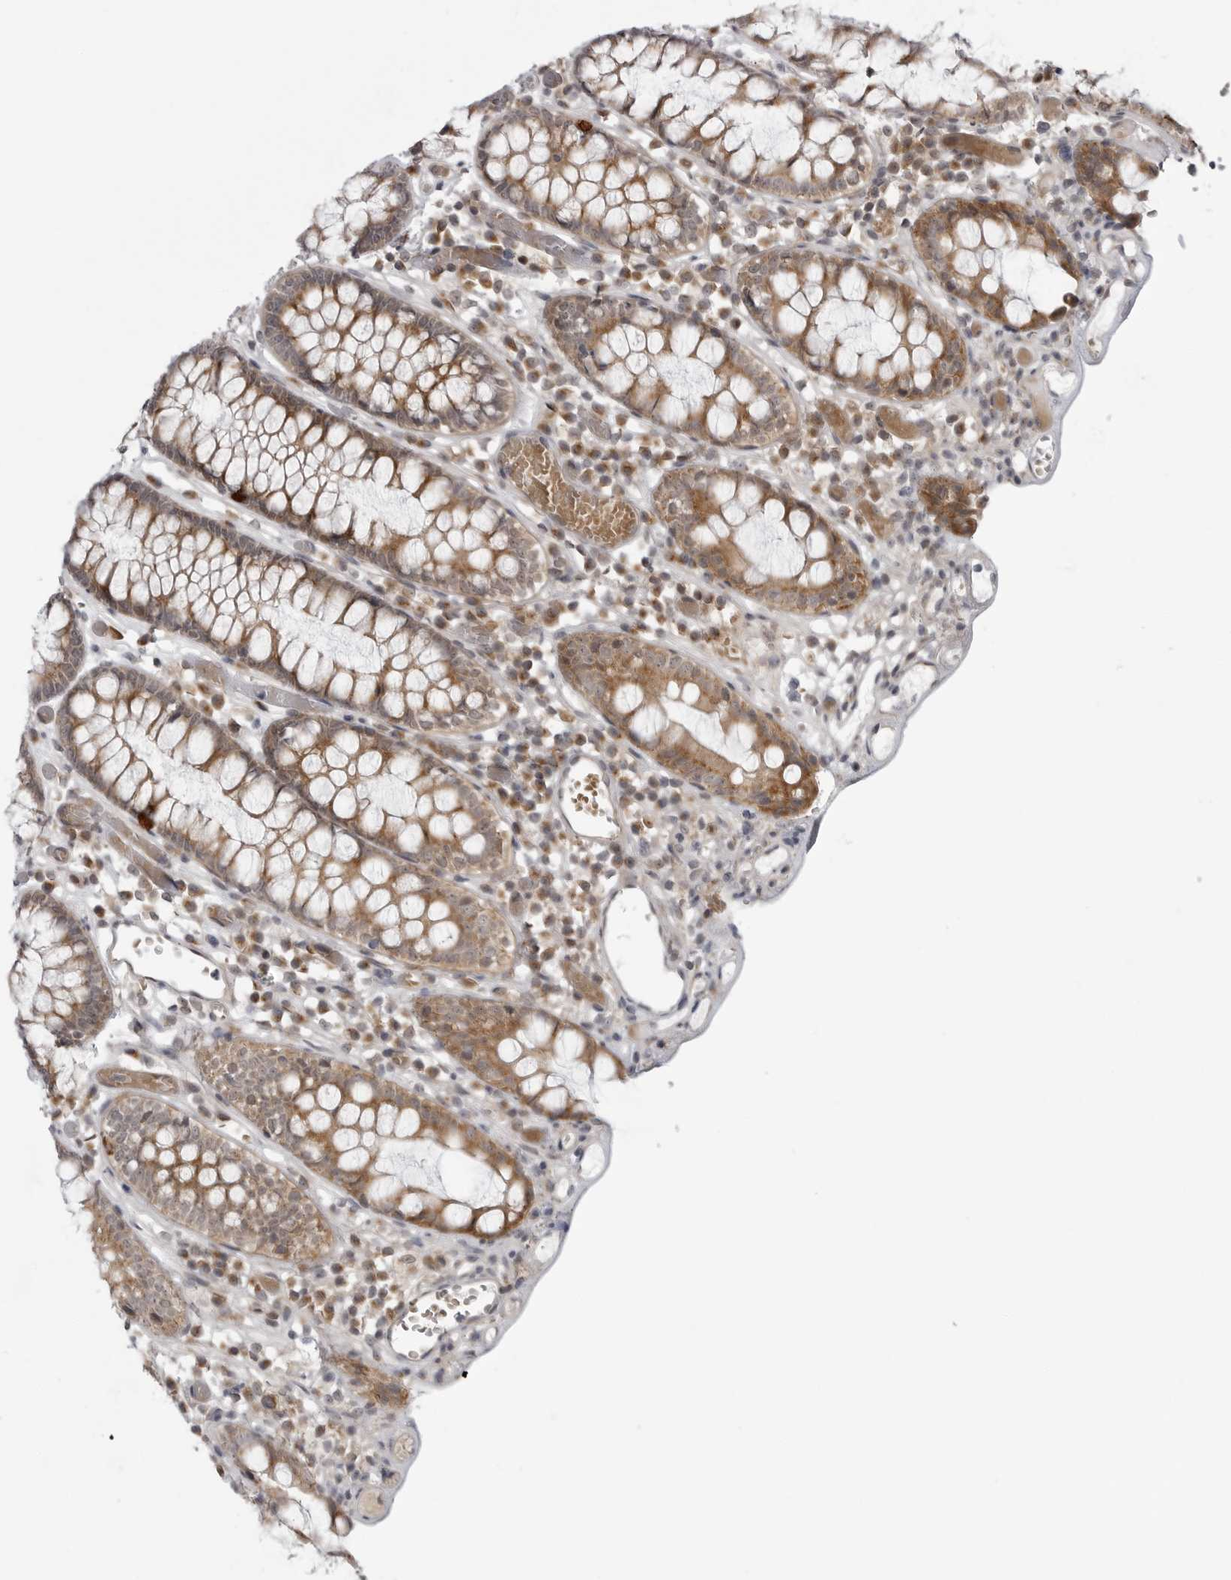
{"staining": {"intensity": "moderate", "quantity": ">75%", "location": "cytoplasmic/membranous"}, "tissue": "colon", "cell_type": "Endothelial cells", "image_type": "normal", "snomed": [{"axis": "morphology", "description": "Normal tissue, NOS"}, {"axis": "topography", "description": "Colon"}], "caption": "Human colon stained for a protein (brown) displays moderate cytoplasmic/membranous positive positivity in about >75% of endothelial cells.", "gene": "LRRC45", "patient": {"sex": "male", "age": 14}}